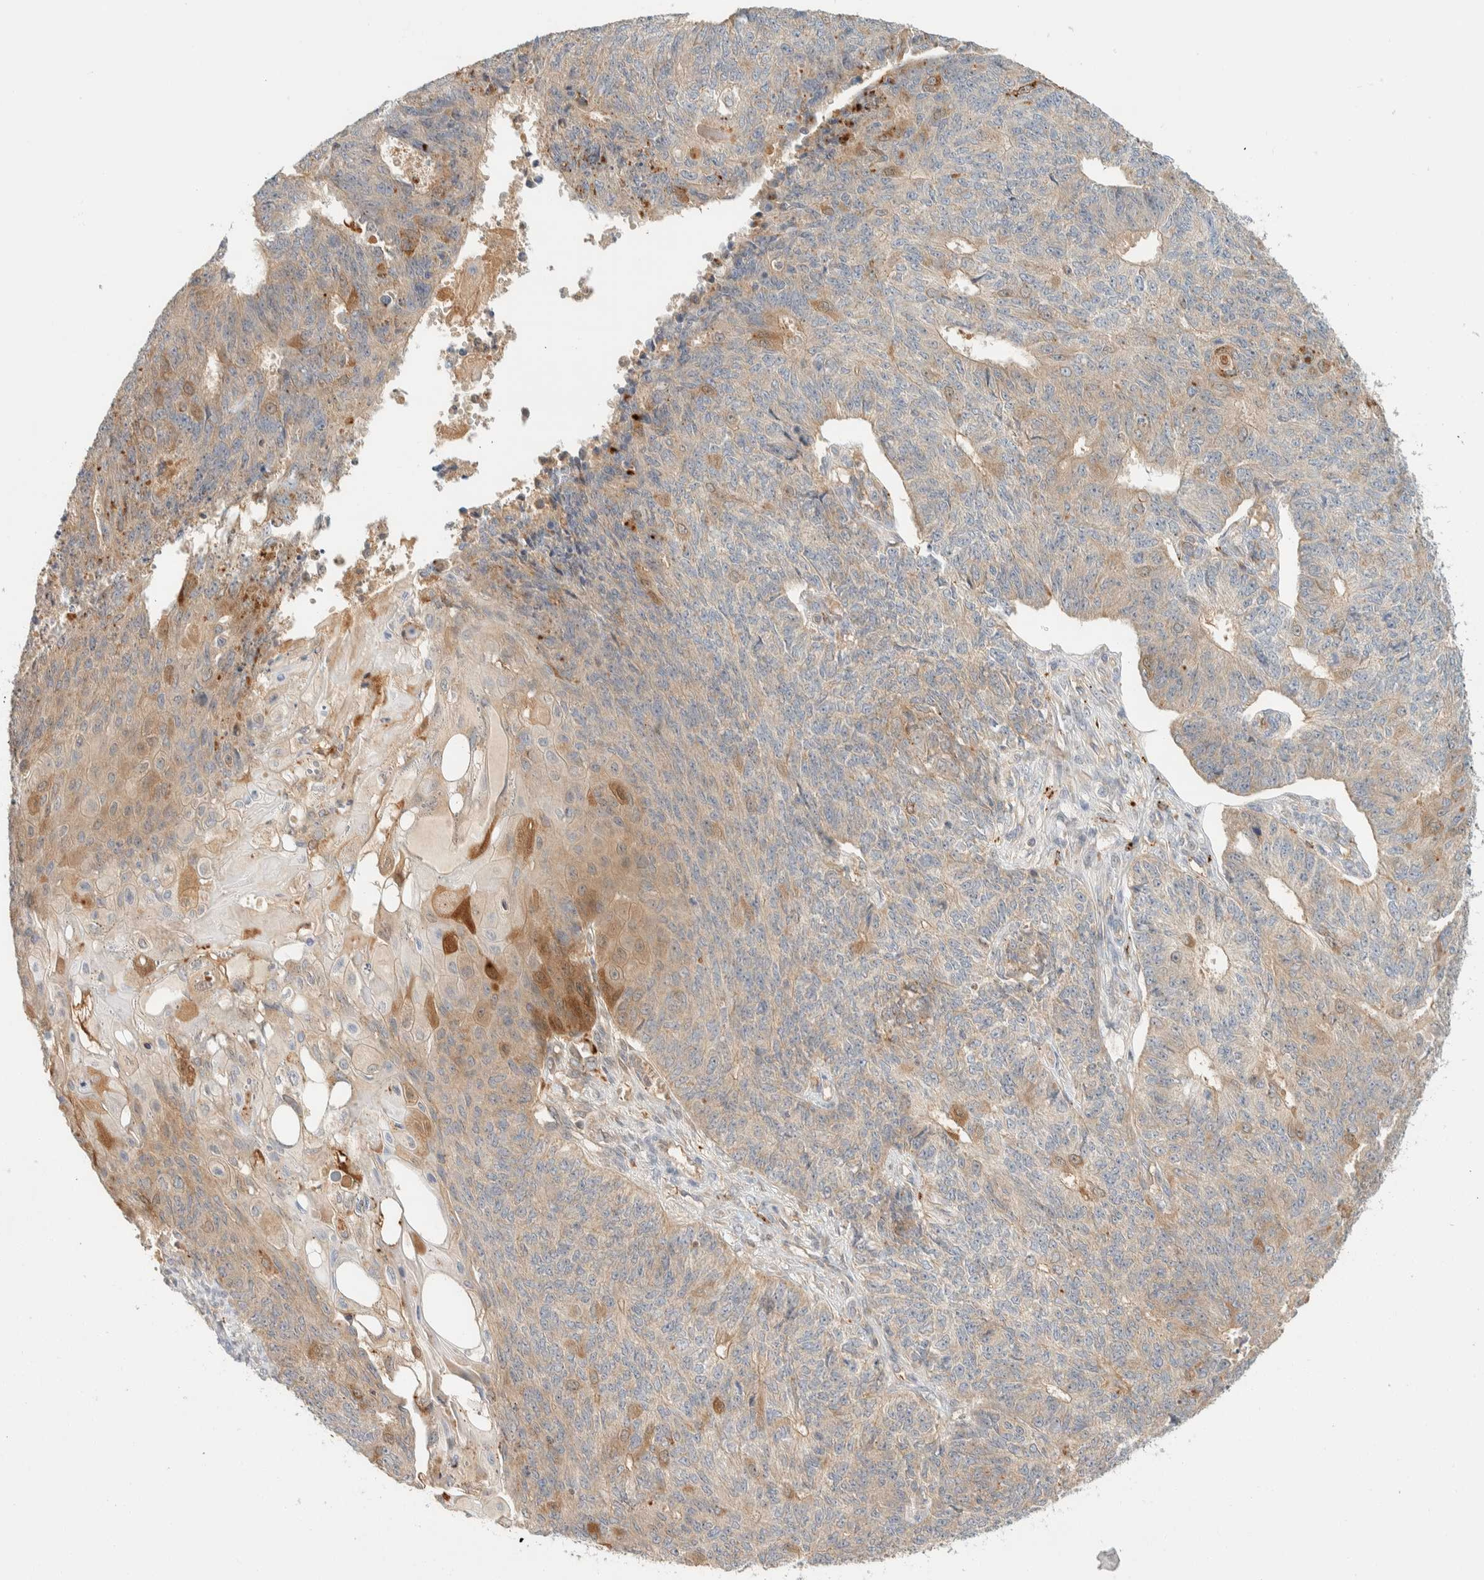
{"staining": {"intensity": "moderate", "quantity": "<25%", "location": "cytoplasmic/membranous"}, "tissue": "endometrial cancer", "cell_type": "Tumor cells", "image_type": "cancer", "snomed": [{"axis": "morphology", "description": "Adenocarcinoma, NOS"}, {"axis": "topography", "description": "Endometrium"}], "caption": "A photomicrograph of adenocarcinoma (endometrial) stained for a protein reveals moderate cytoplasmic/membranous brown staining in tumor cells. (DAB (3,3'-diaminobenzidine) IHC, brown staining for protein, blue staining for nuclei).", "gene": "GCLM", "patient": {"sex": "female", "age": 32}}